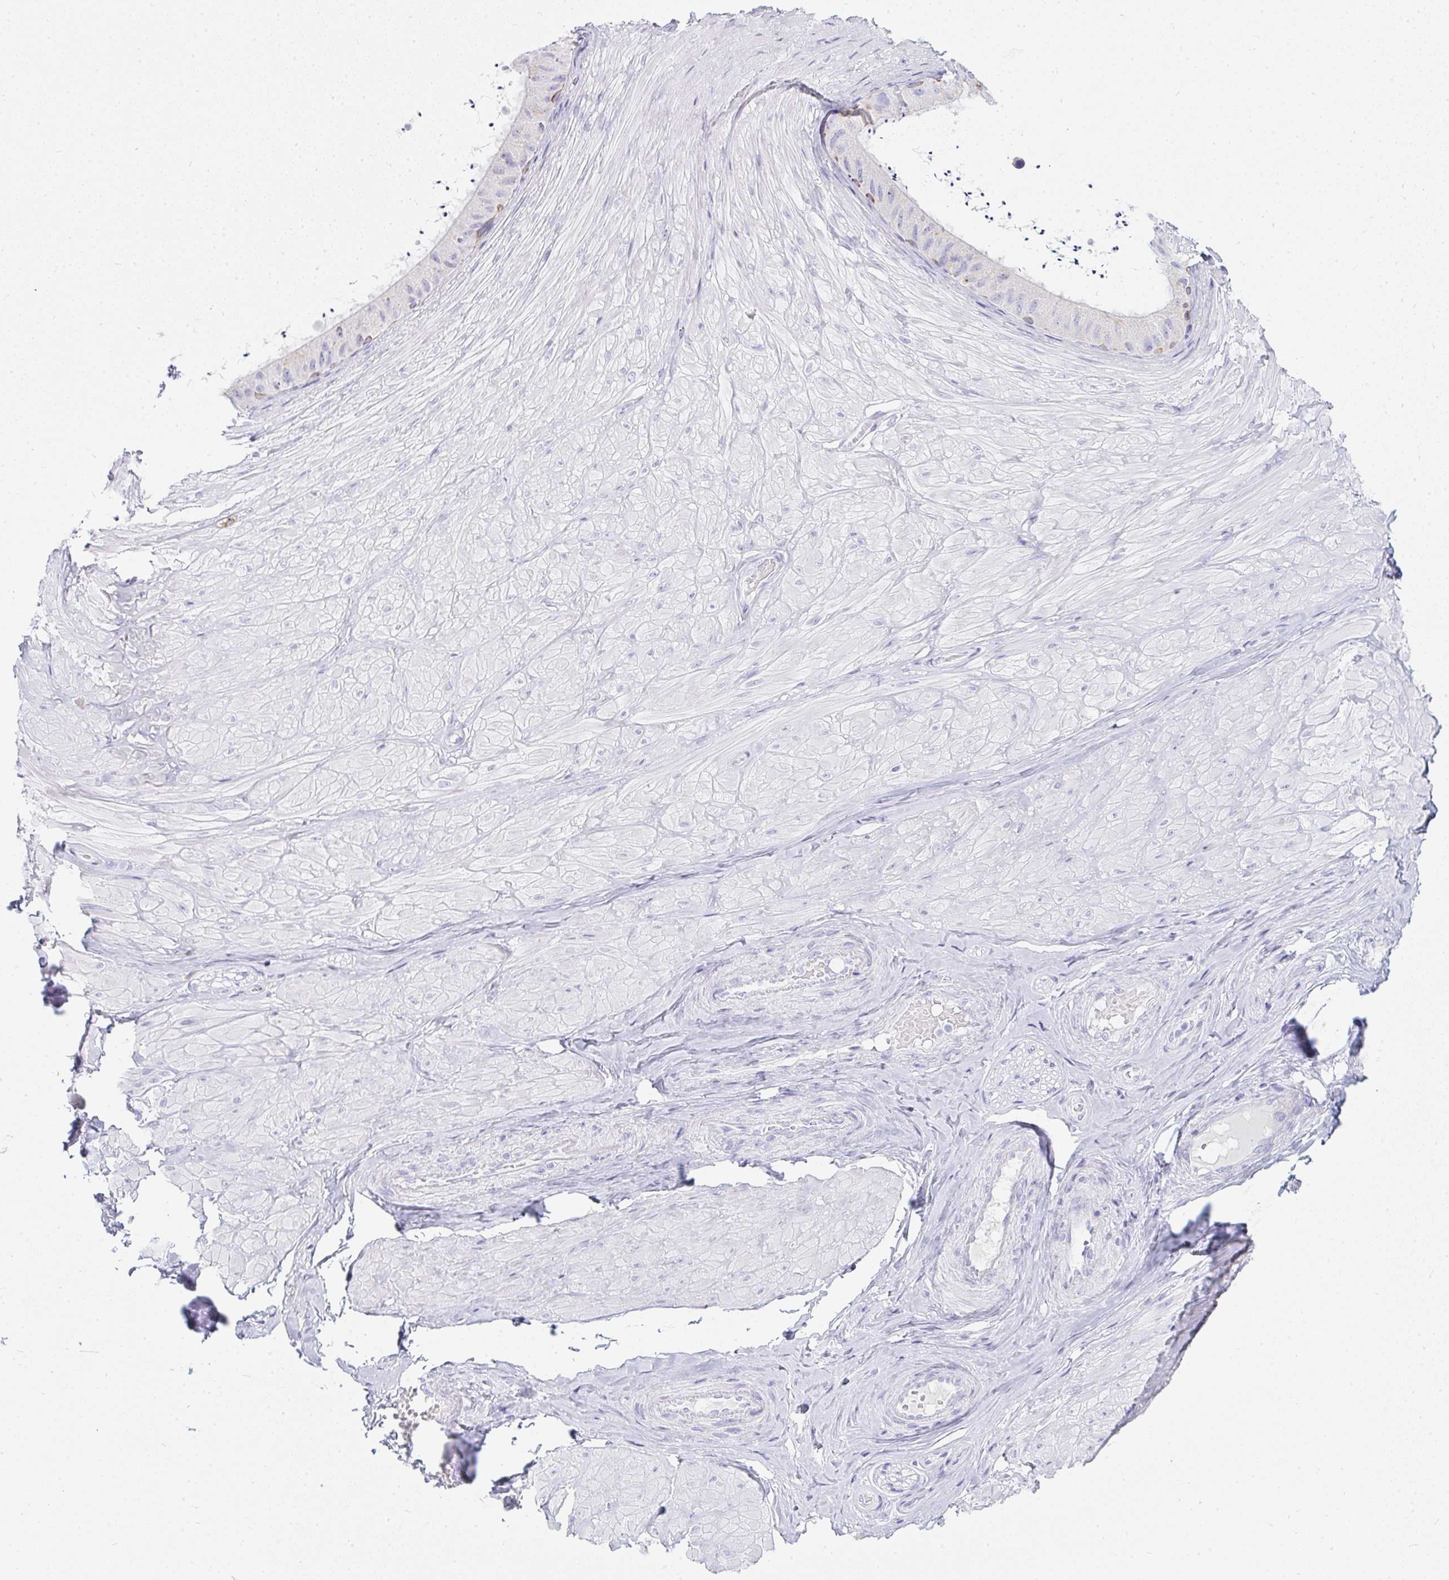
{"staining": {"intensity": "negative", "quantity": "none", "location": "none"}, "tissue": "adipose tissue", "cell_type": "Adipocytes", "image_type": "normal", "snomed": [{"axis": "morphology", "description": "Normal tissue, NOS"}, {"axis": "topography", "description": "Epididymis"}, {"axis": "topography", "description": "Peripheral nerve tissue"}], "caption": "An IHC image of benign adipose tissue is shown. There is no staining in adipocytes of adipose tissue. Nuclei are stained in blue.", "gene": "OR5J2", "patient": {"sex": "male", "age": 32}}